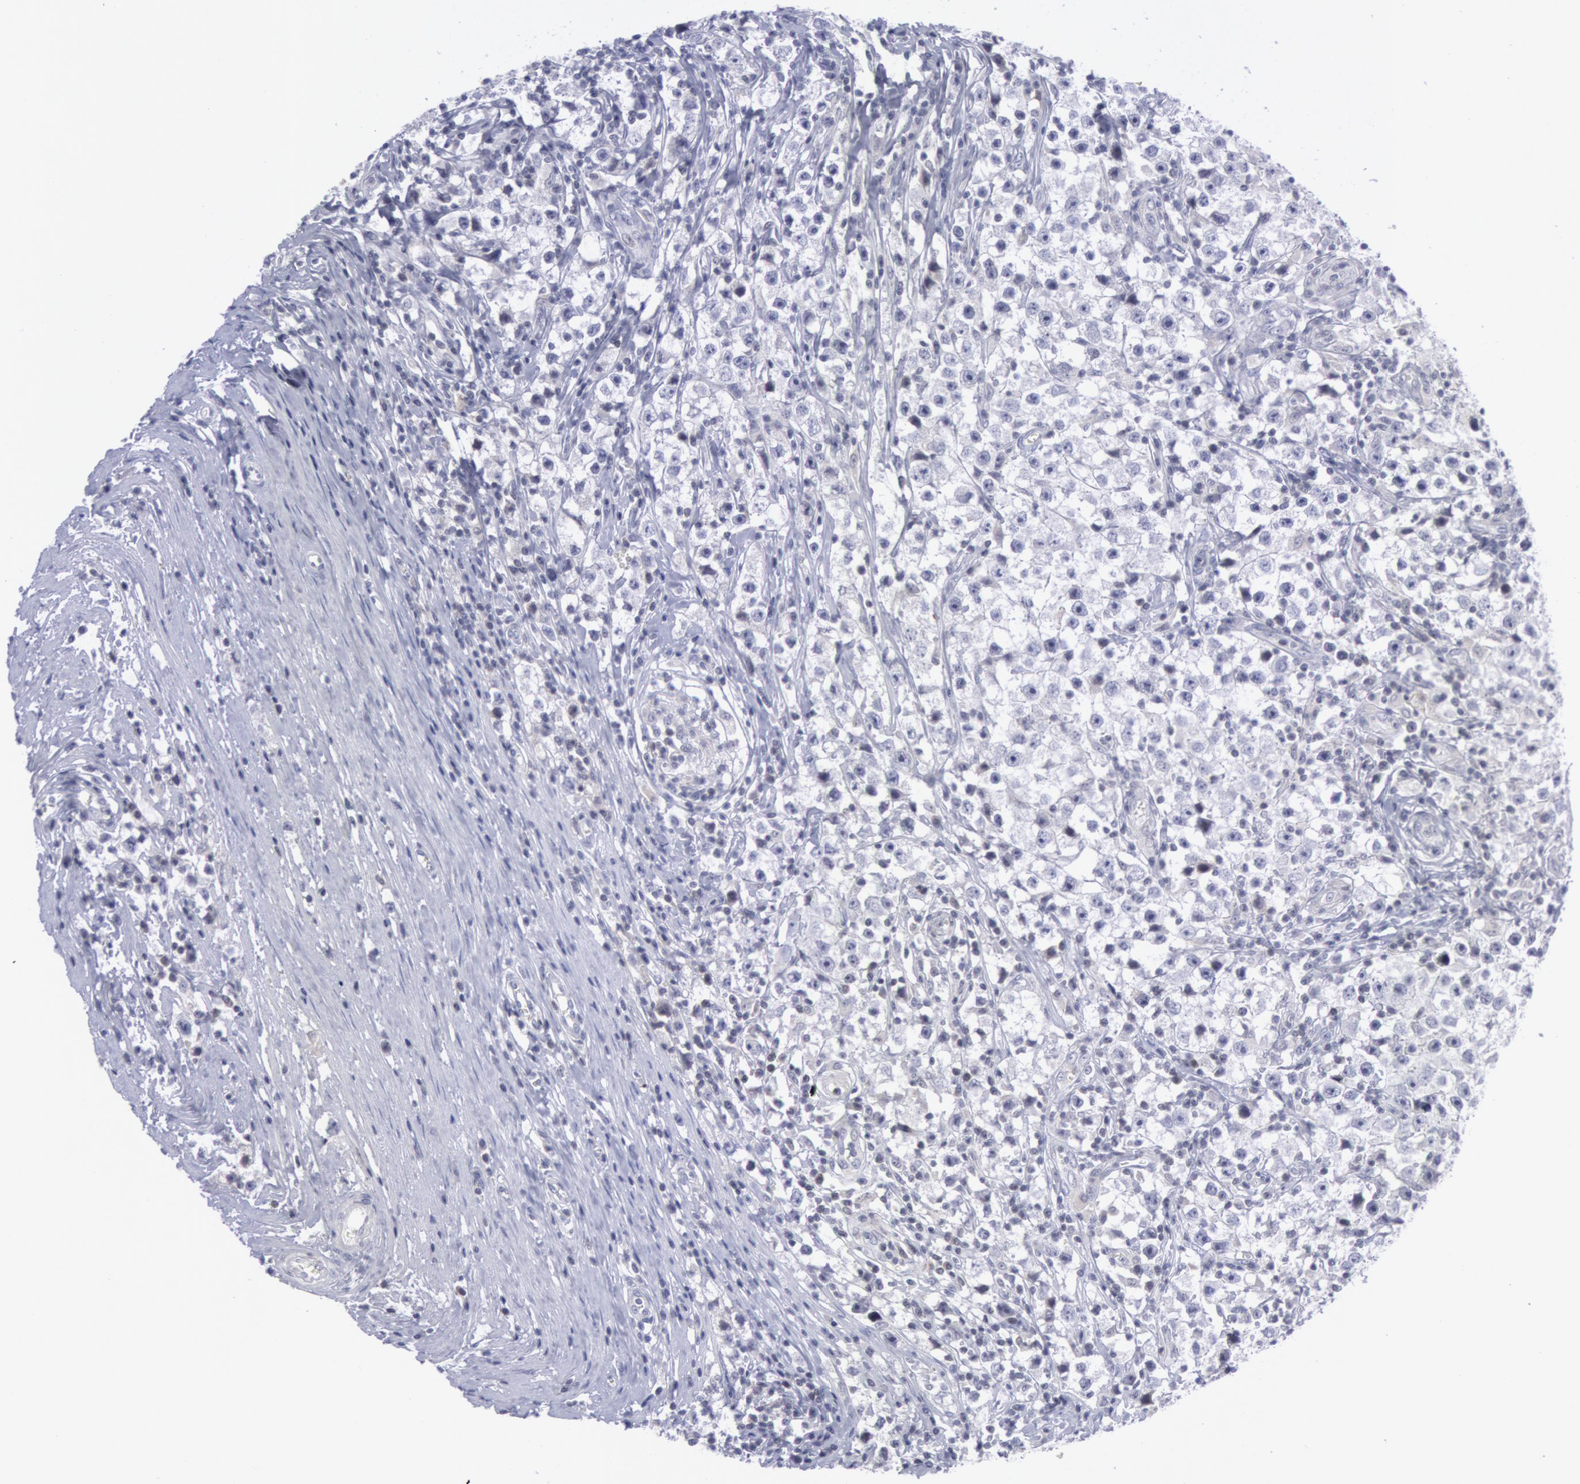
{"staining": {"intensity": "negative", "quantity": "none", "location": "none"}, "tissue": "testis cancer", "cell_type": "Tumor cells", "image_type": "cancer", "snomed": [{"axis": "morphology", "description": "Seminoma, NOS"}, {"axis": "topography", "description": "Testis"}], "caption": "Testis cancer (seminoma) stained for a protein using immunohistochemistry (IHC) exhibits no staining tumor cells.", "gene": "PTGS2", "patient": {"sex": "male", "age": 35}}